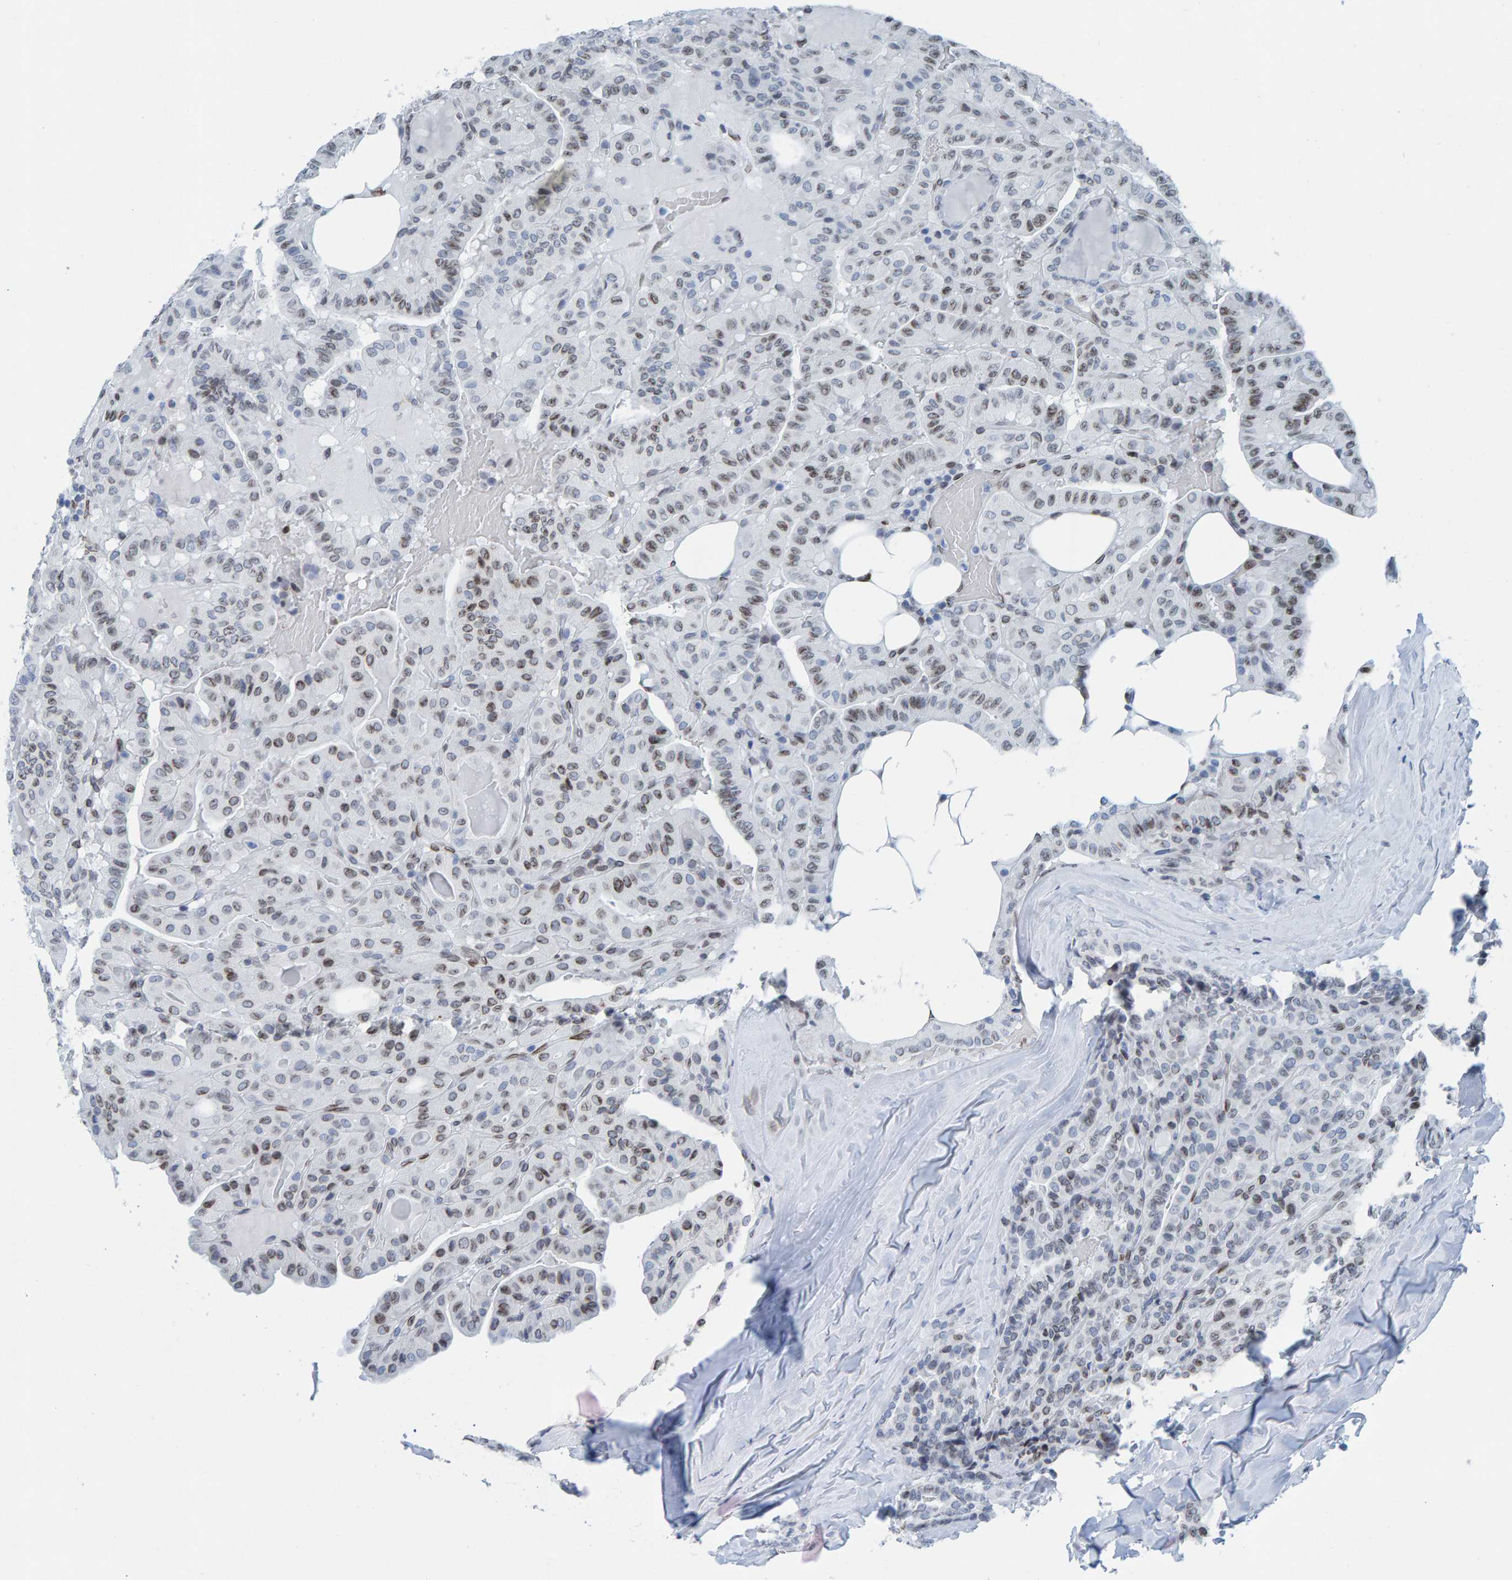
{"staining": {"intensity": "moderate", "quantity": "<25%", "location": "cytoplasmic/membranous,nuclear"}, "tissue": "thyroid cancer", "cell_type": "Tumor cells", "image_type": "cancer", "snomed": [{"axis": "morphology", "description": "Papillary adenocarcinoma, NOS"}, {"axis": "topography", "description": "Thyroid gland"}], "caption": "Thyroid cancer (papillary adenocarcinoma) stained with a brown dye demonstrates moderate cytoplasmic/membranous and nuclear positive positivity in about <25% of tumor cells.", "gene": "LMNB2", "patient": {"sex": "male", "age": 77}}